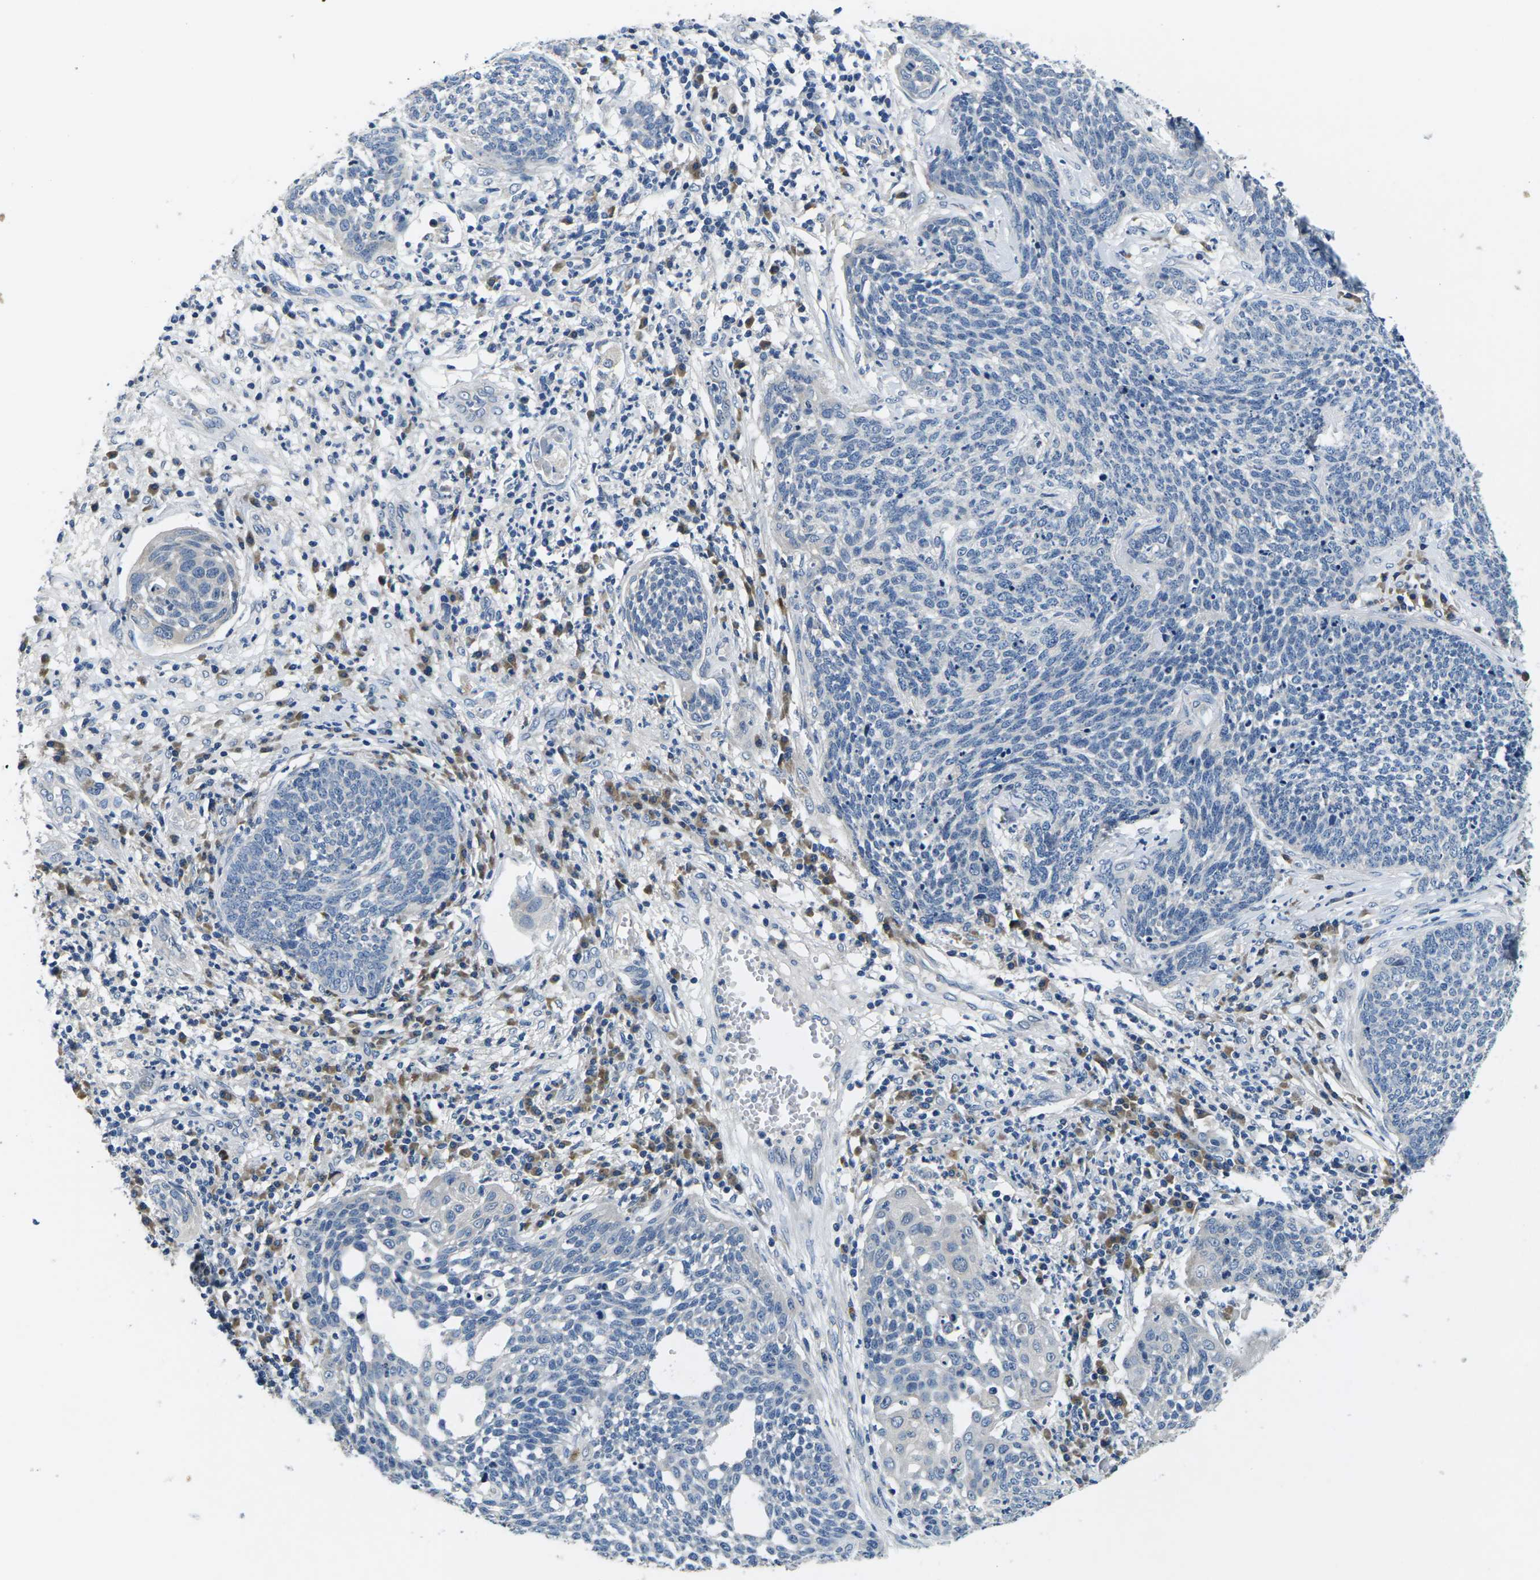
{"staining": {"intensity": "negative", "quantity": "none", "location": "none"}, "tissue": "cervical cancer", "cell_type": "Tumor cells", "image_type": "cancer", "snomed": [{"axis": "morphology", "description": "Squamous cell carcinoma, NOS"}, {"axis": "topography", "description": "Cervix"}], "caption": "The histopathology image exhibits no significant staining in tumor cells of squamous cell carcinoma (cervical).", "gene": "ERGIC3", "patient": {"sex": "female", "age": 34}}